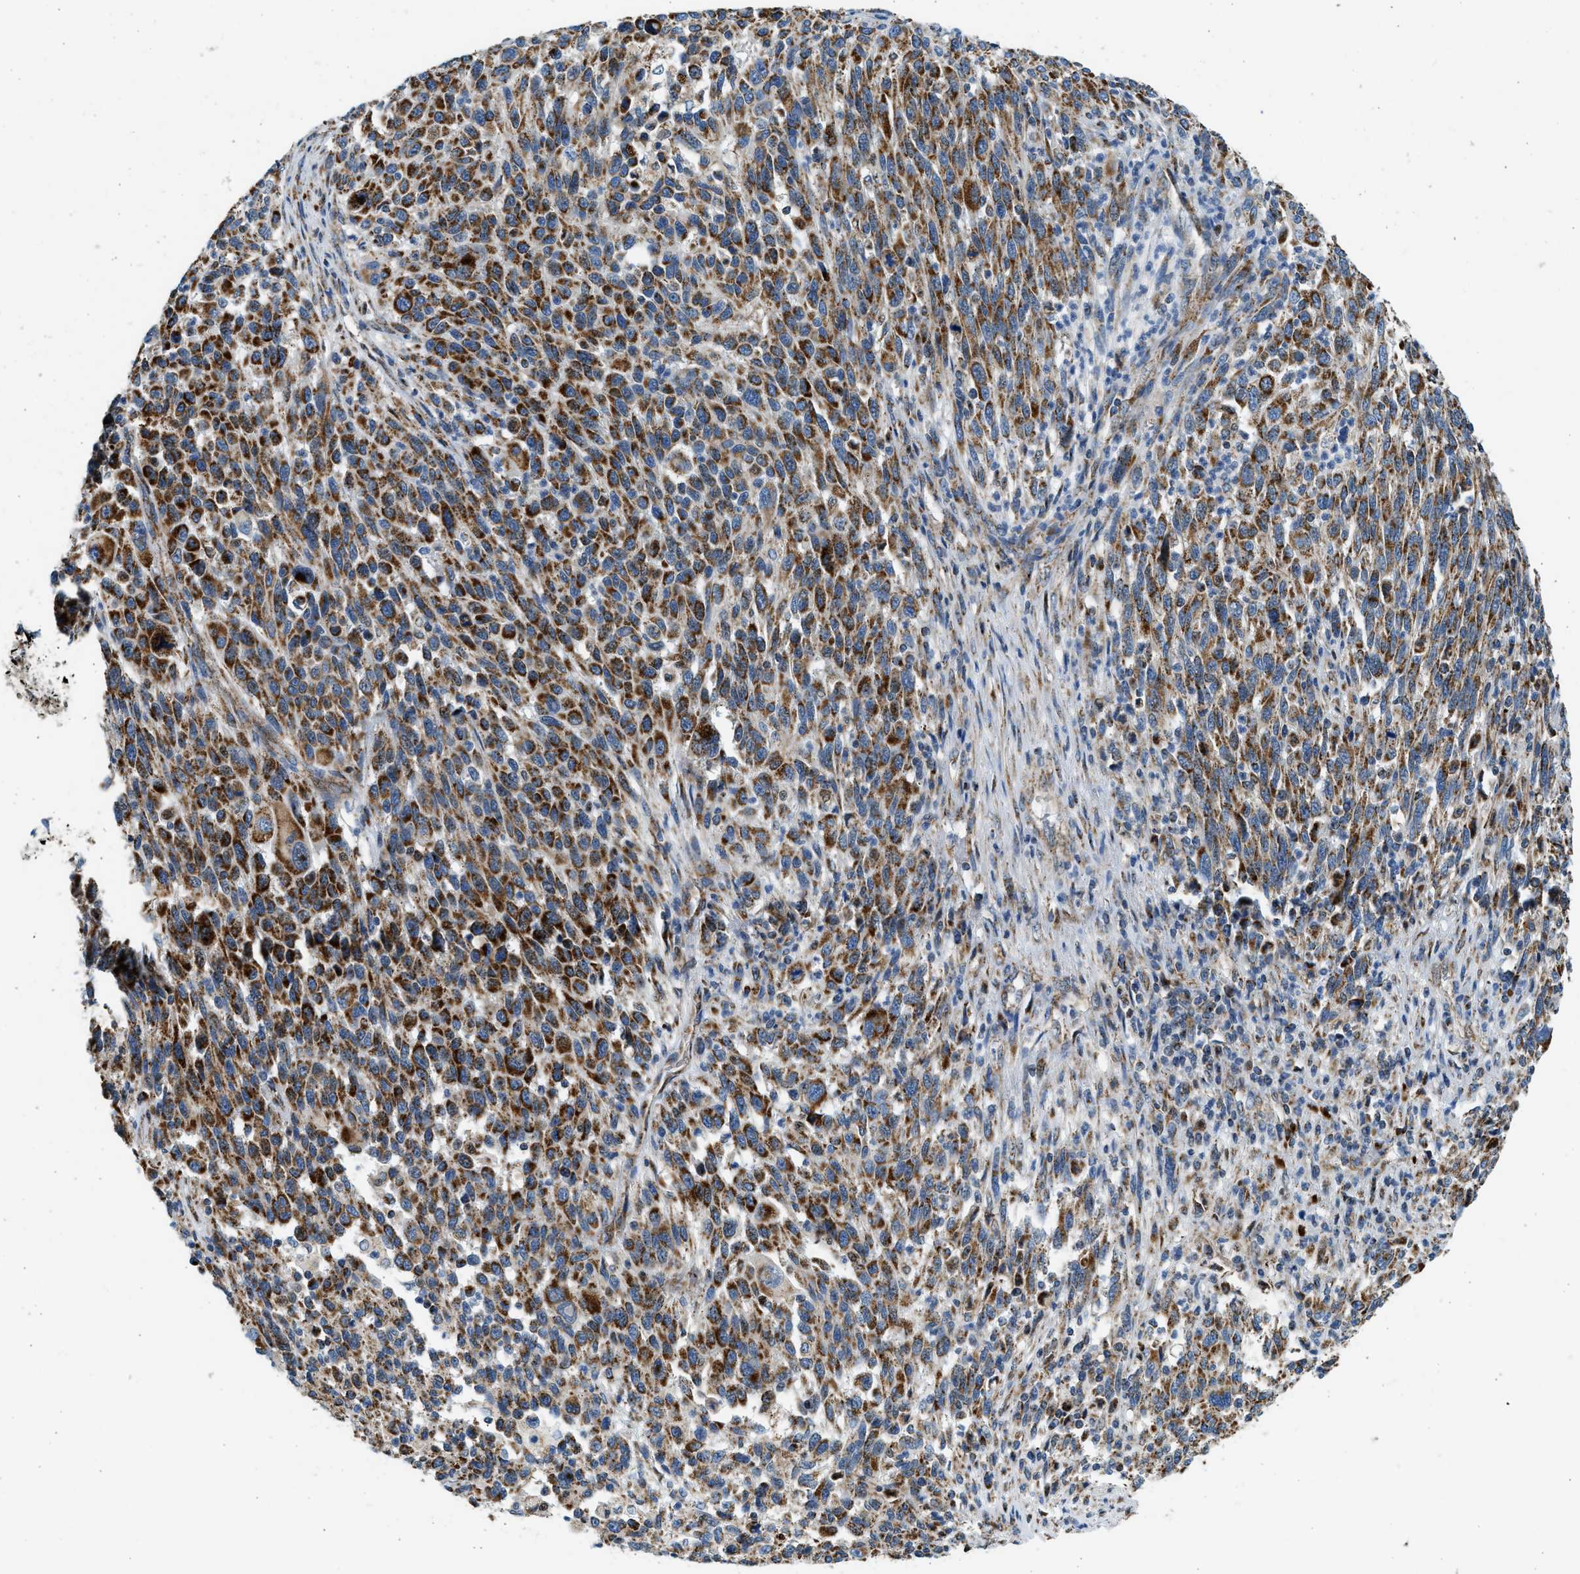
{"staining": {"intensity": "strong", "quantity": ">75%", "location": "cytoplasmic/membranous"}, "tissue": "melanoma", "cell_type": "Tumor cells", "image_type": "cancer", "snomed": [{"axis": "morphology", "description": "Malignant melanoma, Metastatic site"}, {"axis": "topography", "description": "Lymph node"}], "caption": "The photomicrograph demonstrates a brown stain indicating the presence of a protein in the cytoplasmic/membranous of tumor cells in melanoma.", "gene": "KCNMB3", "patient": {"sex": "male", "age": 61}}